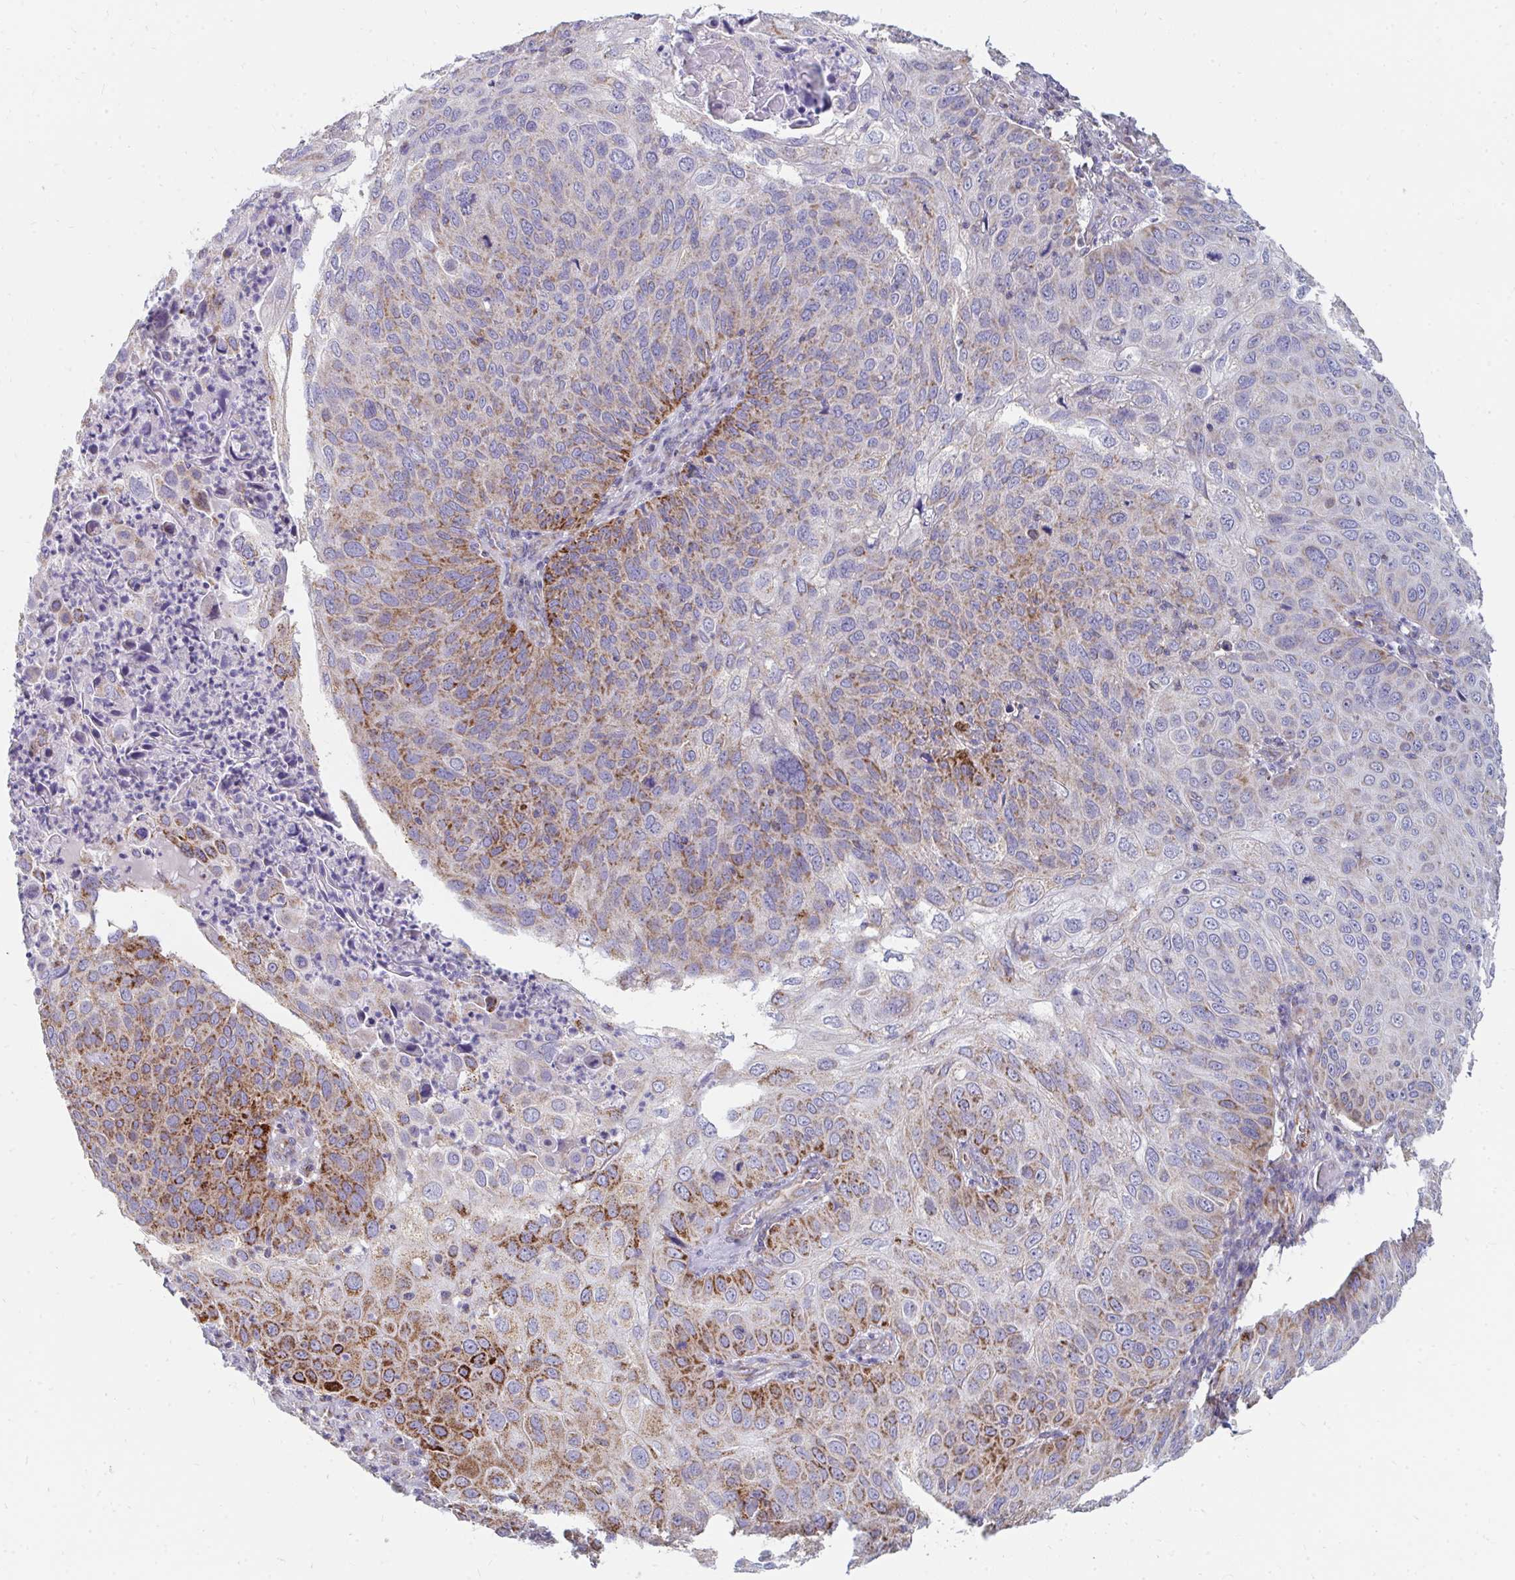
{"staining": {"intensity": "moderate", "quantity": "25%-75%", "location": "cytoplasmic/membranous"}, "tissue": "skin cancer", "cell_type": "Tumor cells", "image_type": "cancer", "snomed": [{"axis": "morphology", "description": "Squamous cell carcinoma, NOS"}, {"axis": "topography", "description": "Skin"}], "caption": "Immunohistochemistry (DAB (3,3'-diaminobenzidine)) staining of human squamous cell carcinoma (skin) displays moderate cytoplasmic/membranous protein expression in about 25%-75% of tumor cells.", "gene": "PC", "patient": {"sex": "male", "age": 87}}